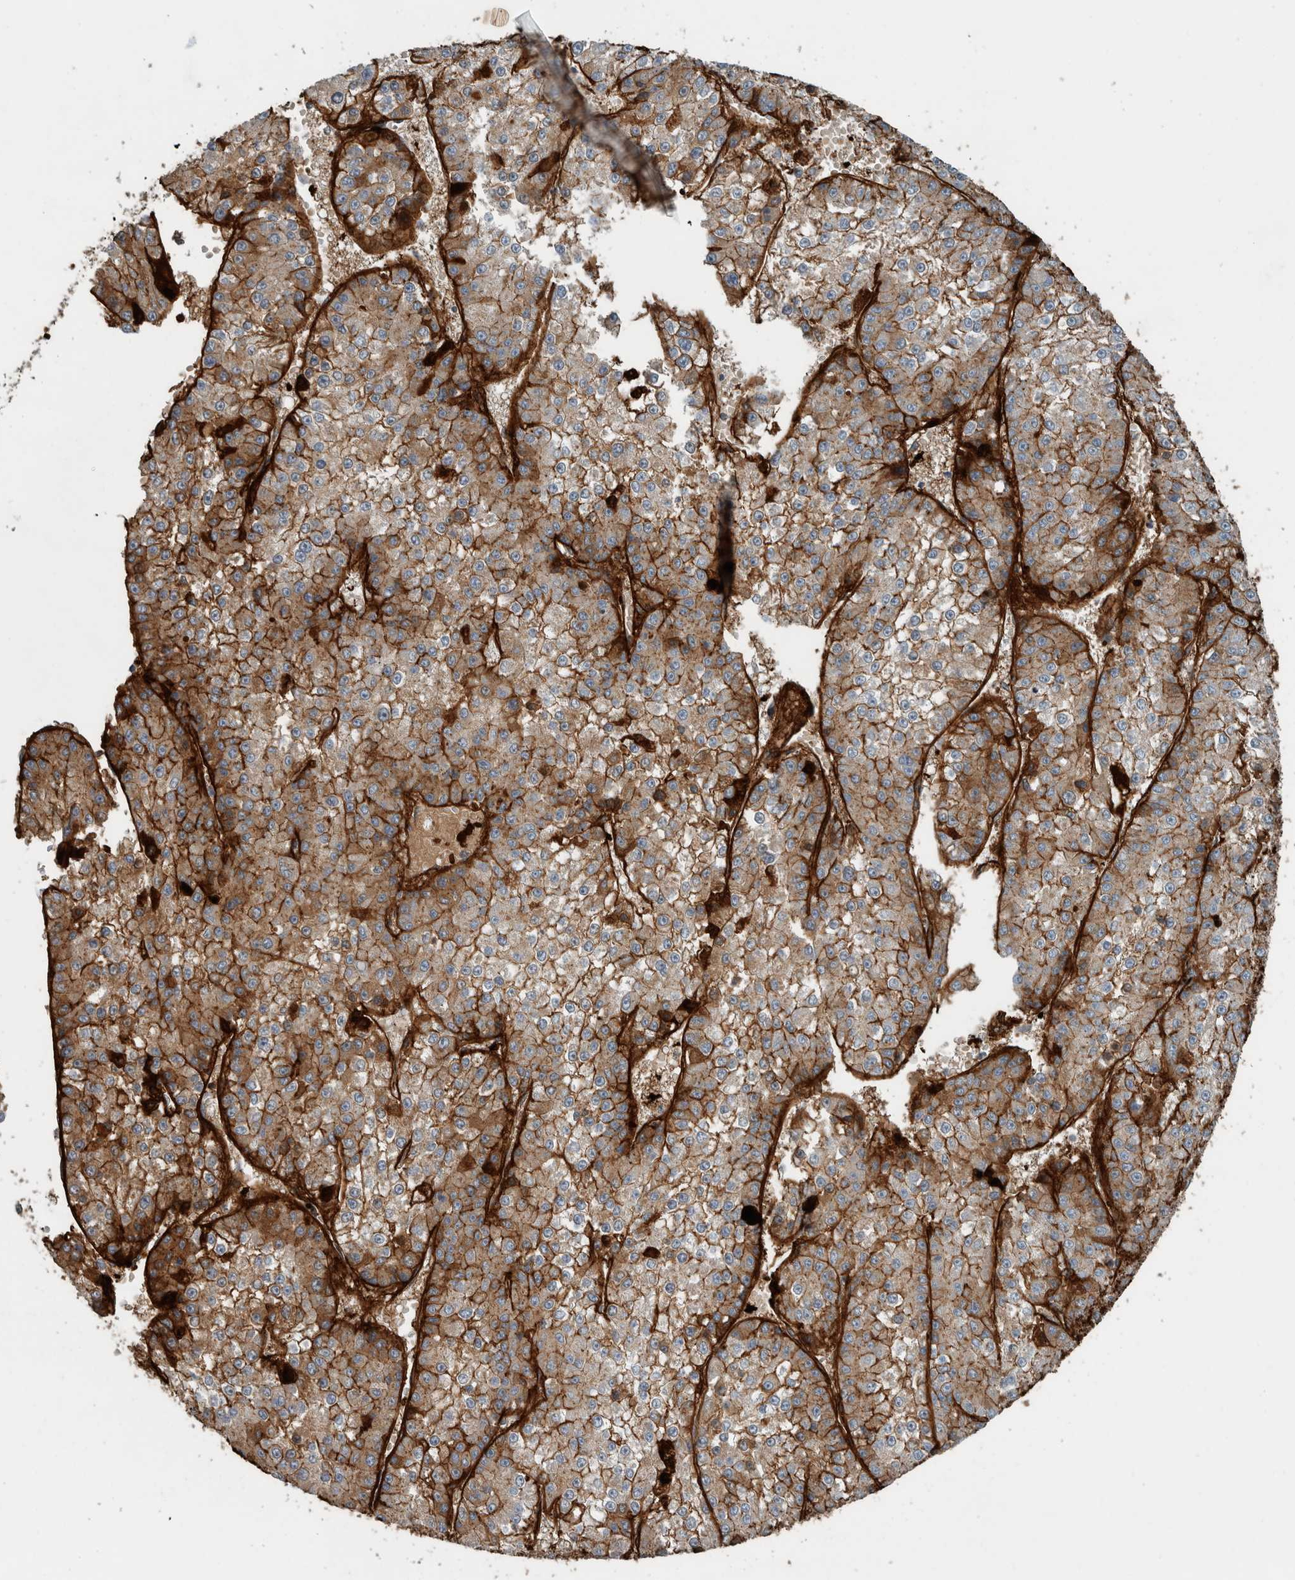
{"staining": {"intensity": "moderate", "quantity": ">75%", "location": "cytoplasmic/membranous"}, "tissue": "liver cancer", "cell_type": "Tumor cells", "image_type": "cancer", "snomed": [{"axis": "morphology", "description": "Carcinoma, Hepatocellular, NOS"}, {"axis": "topography", "description": "Liver"}], "caption": "Immunohistochemical staining of human liver cancer reveals medium levels of moderate cytoplasmic/membranous protein expression in about >75% of tumor cells.", "gene": "FN1", "patient": {"sex": "female", "age": 73}}